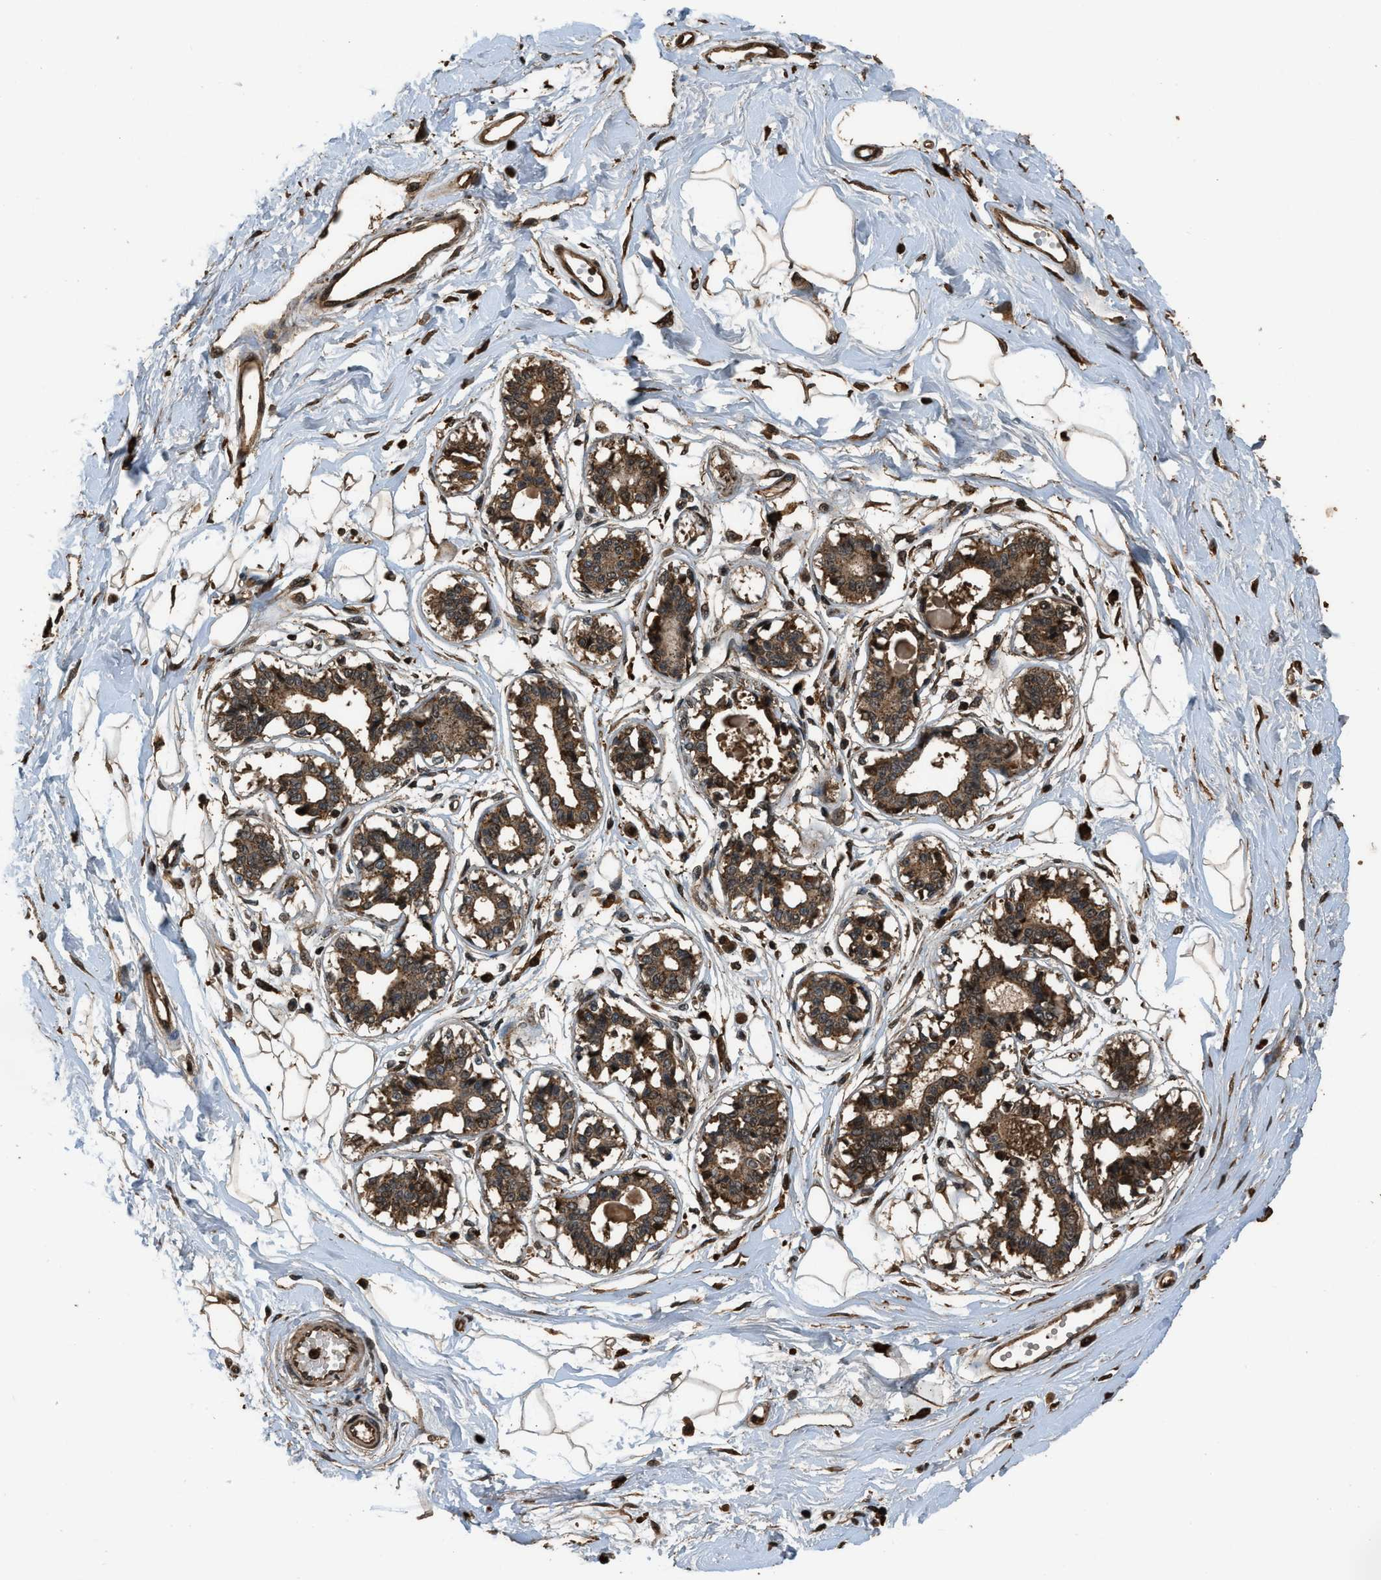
{"staining": {"intensity": "negative", "quantity": "none", "location": "none"}, "tissue": "breast", "cell_type": "Adipocytes", "image_type": "normal", "snomed": [{"axis": "morphology", "description": "Normal tissue, NOS"}, {"axis": "topography", "description": "Breast"}], "caption": "Image shows no protein staining in adipocytes of normal breast.", "gene": "RAP2A", "patient": {"sex": "female", "age": 45}}